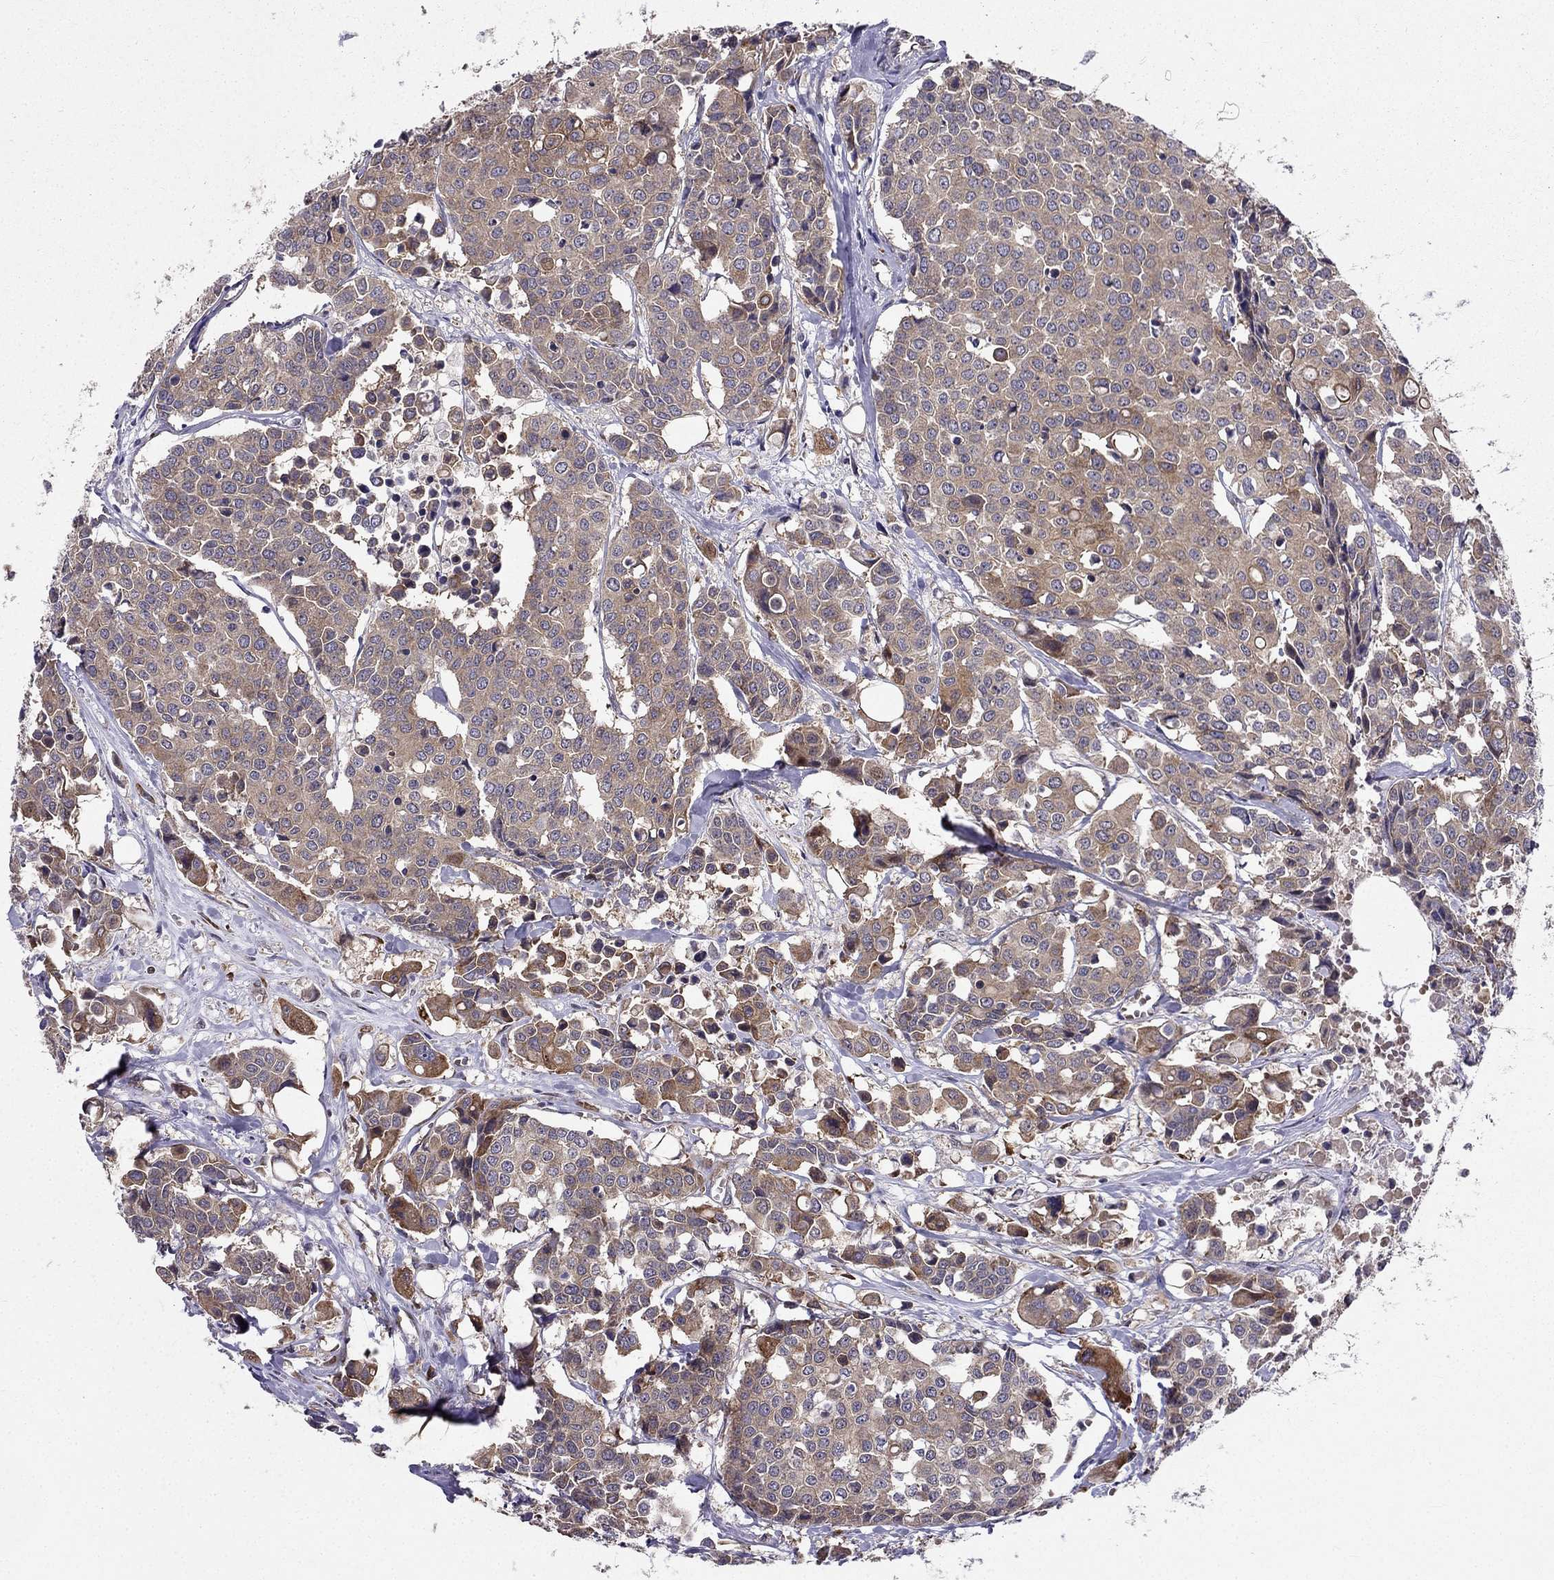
{"staining": {"intensity": "moderate", "quantity": "<25%", "location": "cytoplasmic/membranous"}, "tissue": "carcinoid", "cell_type": "Tumor cells", "image_type": "cancer", "snomed": [{"axis": "morphology", "description": "Carcinoid, malignant, NOS"}, {"axis": "topography", "description": "Colon"}], "caption": "An image of carcinoid stained for a protein exhibits moderate cytoplasmic/membranous brown staining in tumor cells.", "gene": "ARHGEF28", "patient": {"sex": "male", "age": 81}}